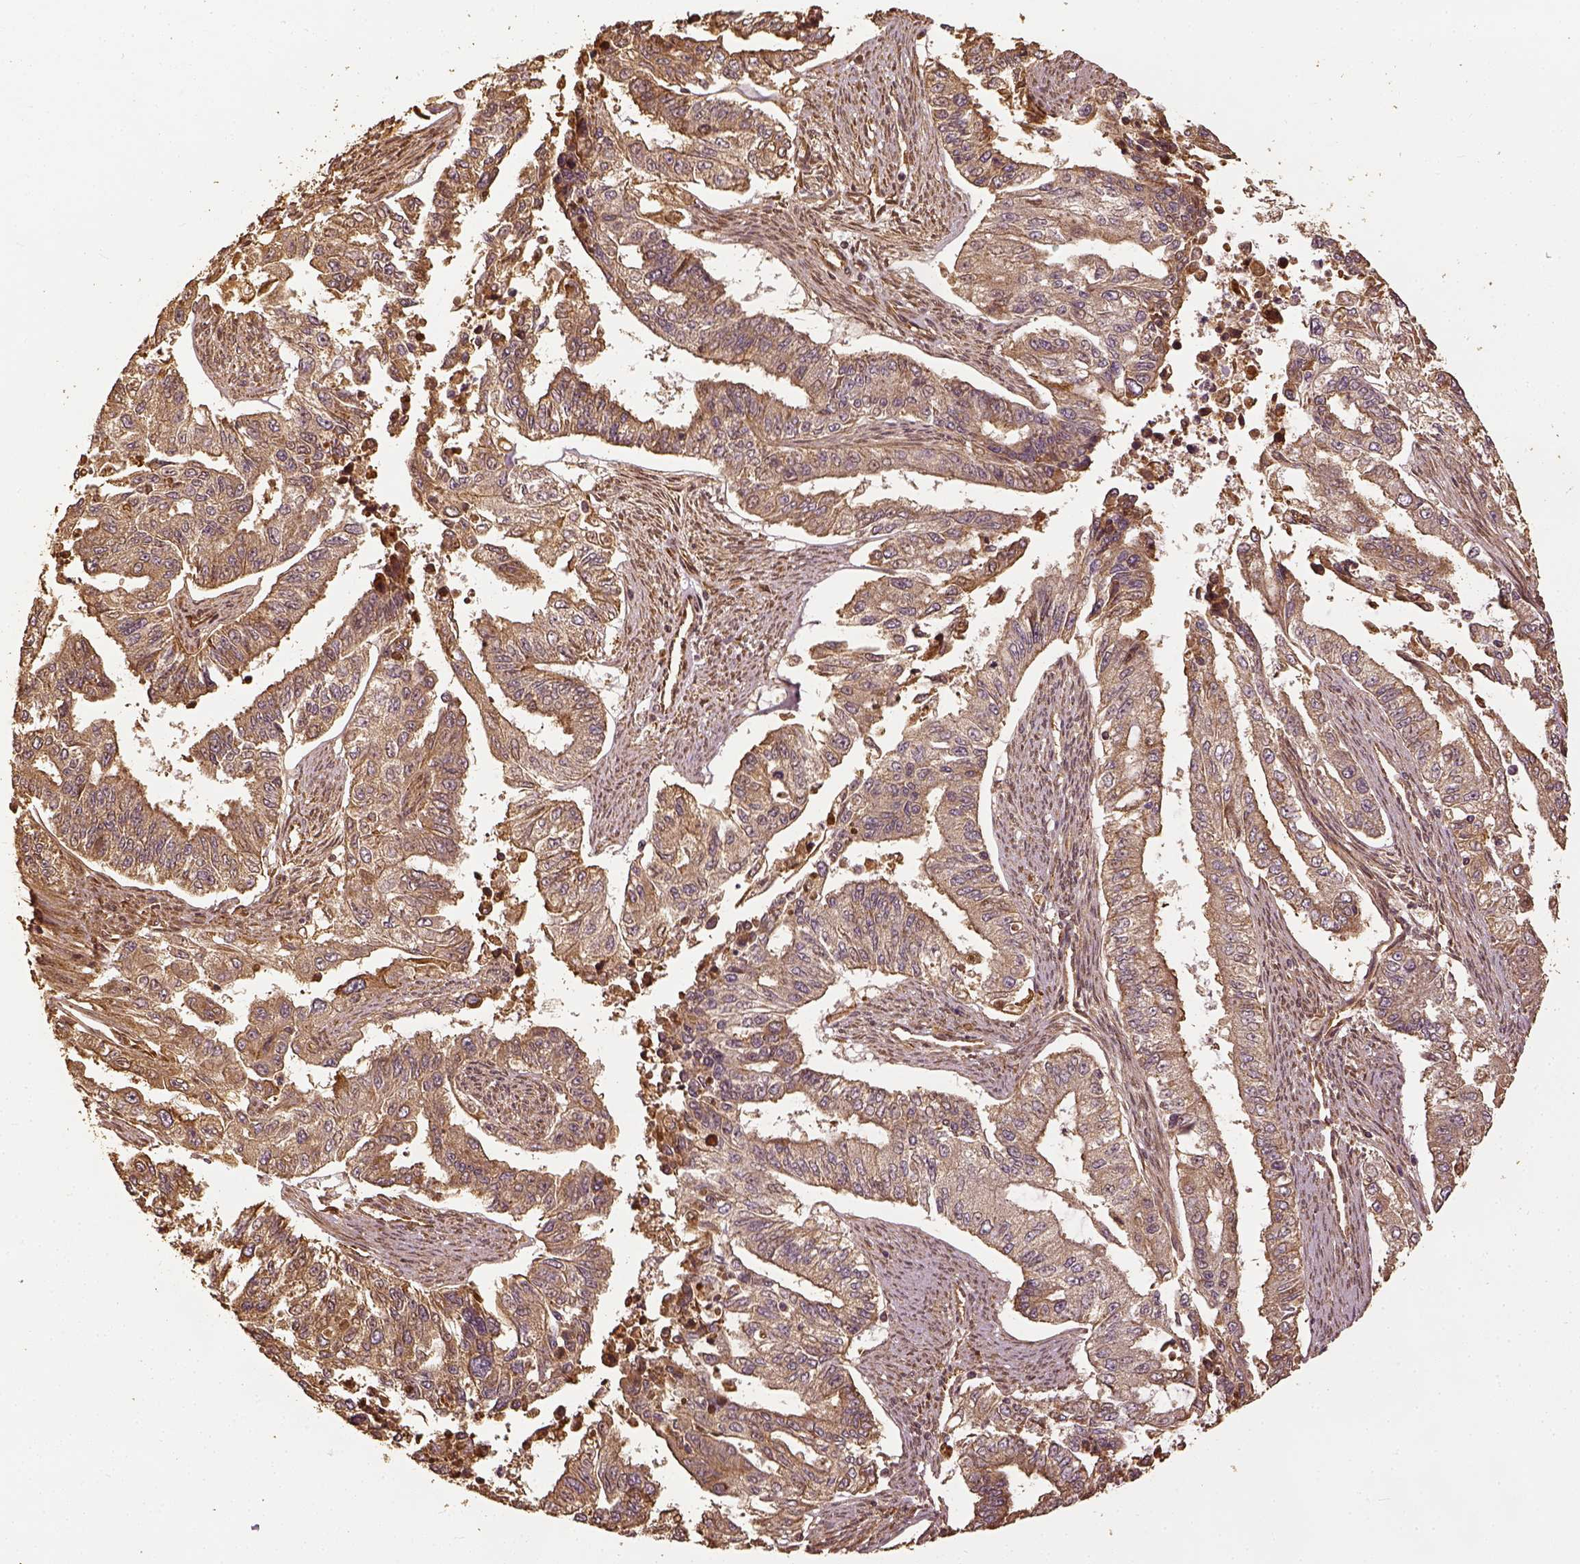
{"staining": {"intensity": "moderate", "quantity": "25%-75%", "location": "cytoplasmic/membranous"}, "tissue": "endometrial cancer", "cell_type": "Tumor cells", "image_type": "cancer", "snomed": [{"axis": "morphology", "description": "Adenocarcinoma, NOS"}, {"axis": "topography", "description": "Uterus"}], "caption": "Tumor cells exhibit medium levels of moderate cytoplasmic/membranous expression in about 25%-75% of cells in endometrial adenocarcinoma.", "gene": "VEGFA", "patient": {"sex": "female", "age": 59}}